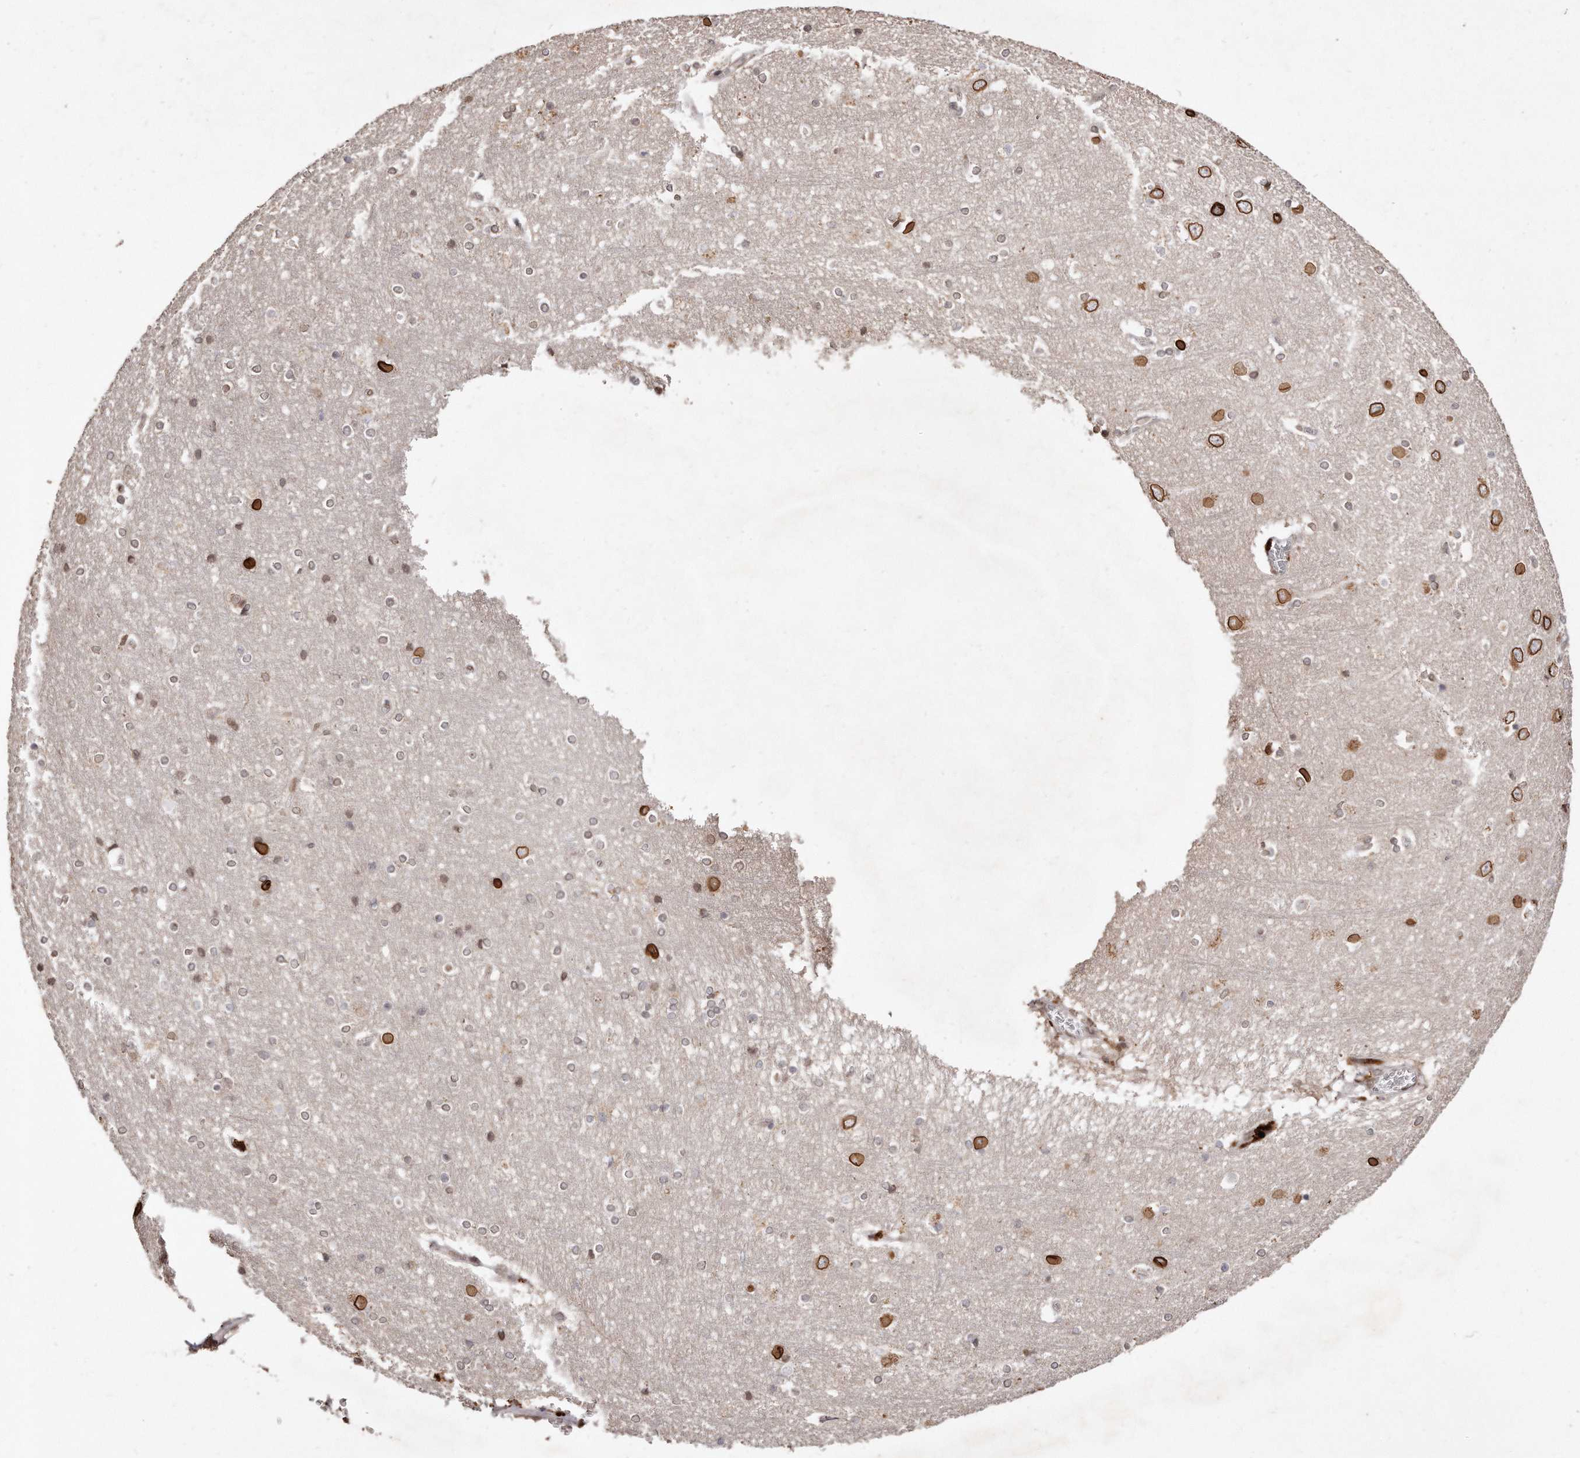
{"staining": {"intensity": "moderate", "quantity": ">75%", "location": "nuclear"}, "tissue": "cerebral cortex", "cell_type": "Endothelial cells", "image_type": "normal", "snomed": [{"axis": "morphology", "description": "Normal tissue, NOS"}, {"axis": "topography", "description": "Cerebral cortex"}], "caption": "A brown stain labels moderate nuclear positivity of a protein in endothelial cells of unremarkable cerebral cortex.", "gene": "HASPIN", "patient": {"sex": "male", "age": 54}}